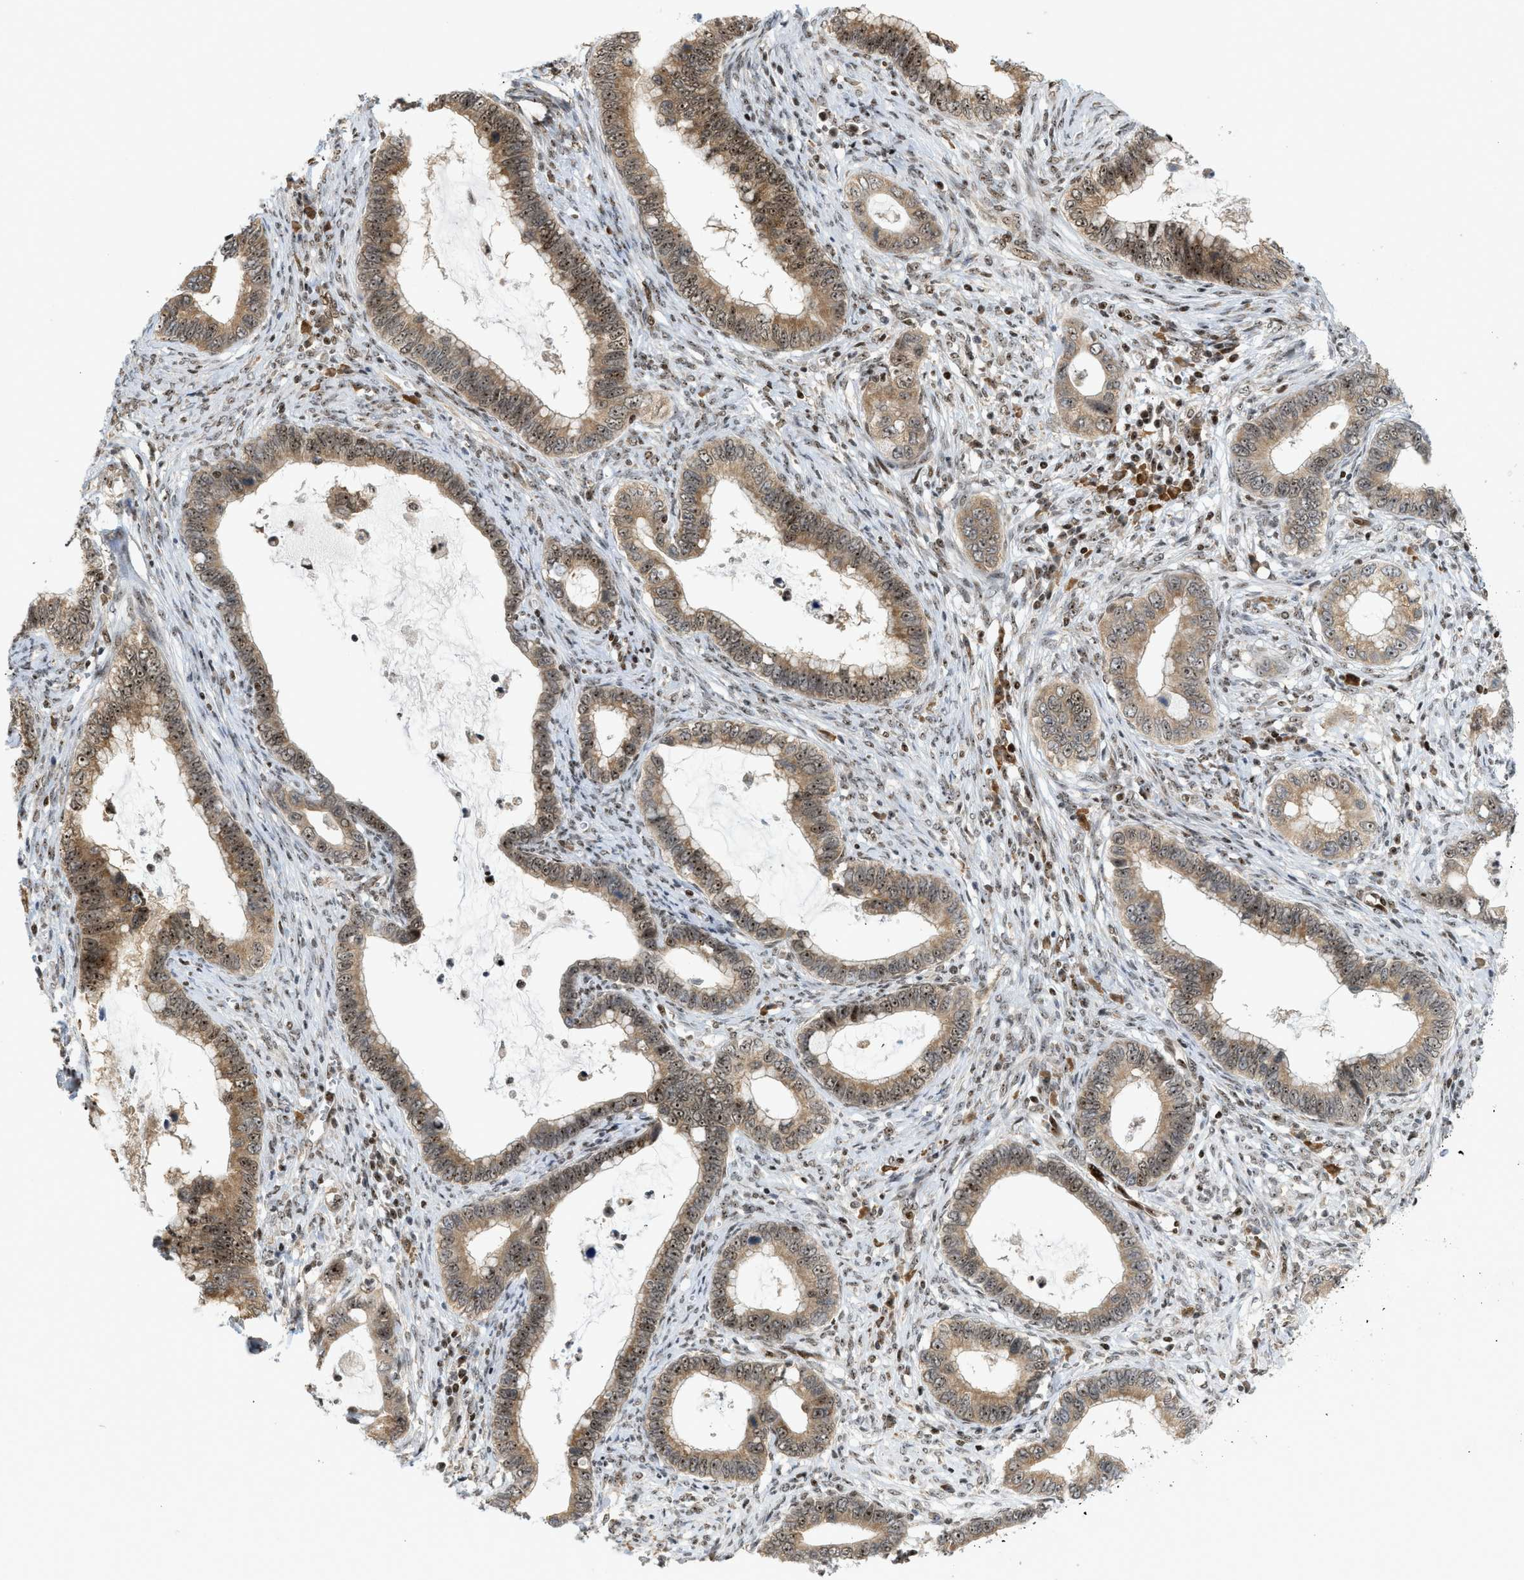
{"staining": {"intensity": "moderate", "quantity": ">75%", "location": "cytoplasmic/membranous,nuclear"}, "tissue": "cervical cancer", "cell_type": "Tumor cells", "image_type": "cancer", "snomed": [{"axis": "morphology", "description": "Adenocarcinoma, NOS"}, {"axis": "topography", "description": "Cervix"}], "caption": "A brown stain labels moderate cytoplasmic/membranous and nuclear staining of a protein in cervical cancer tumor cells. The protein of interest is stained brown, and the nuclei are stained in blue (DAB IHC with brightfield microscopy, high magnification).", "gene": "ZNF22", "patient": {"sex": "female", "age": 44}}